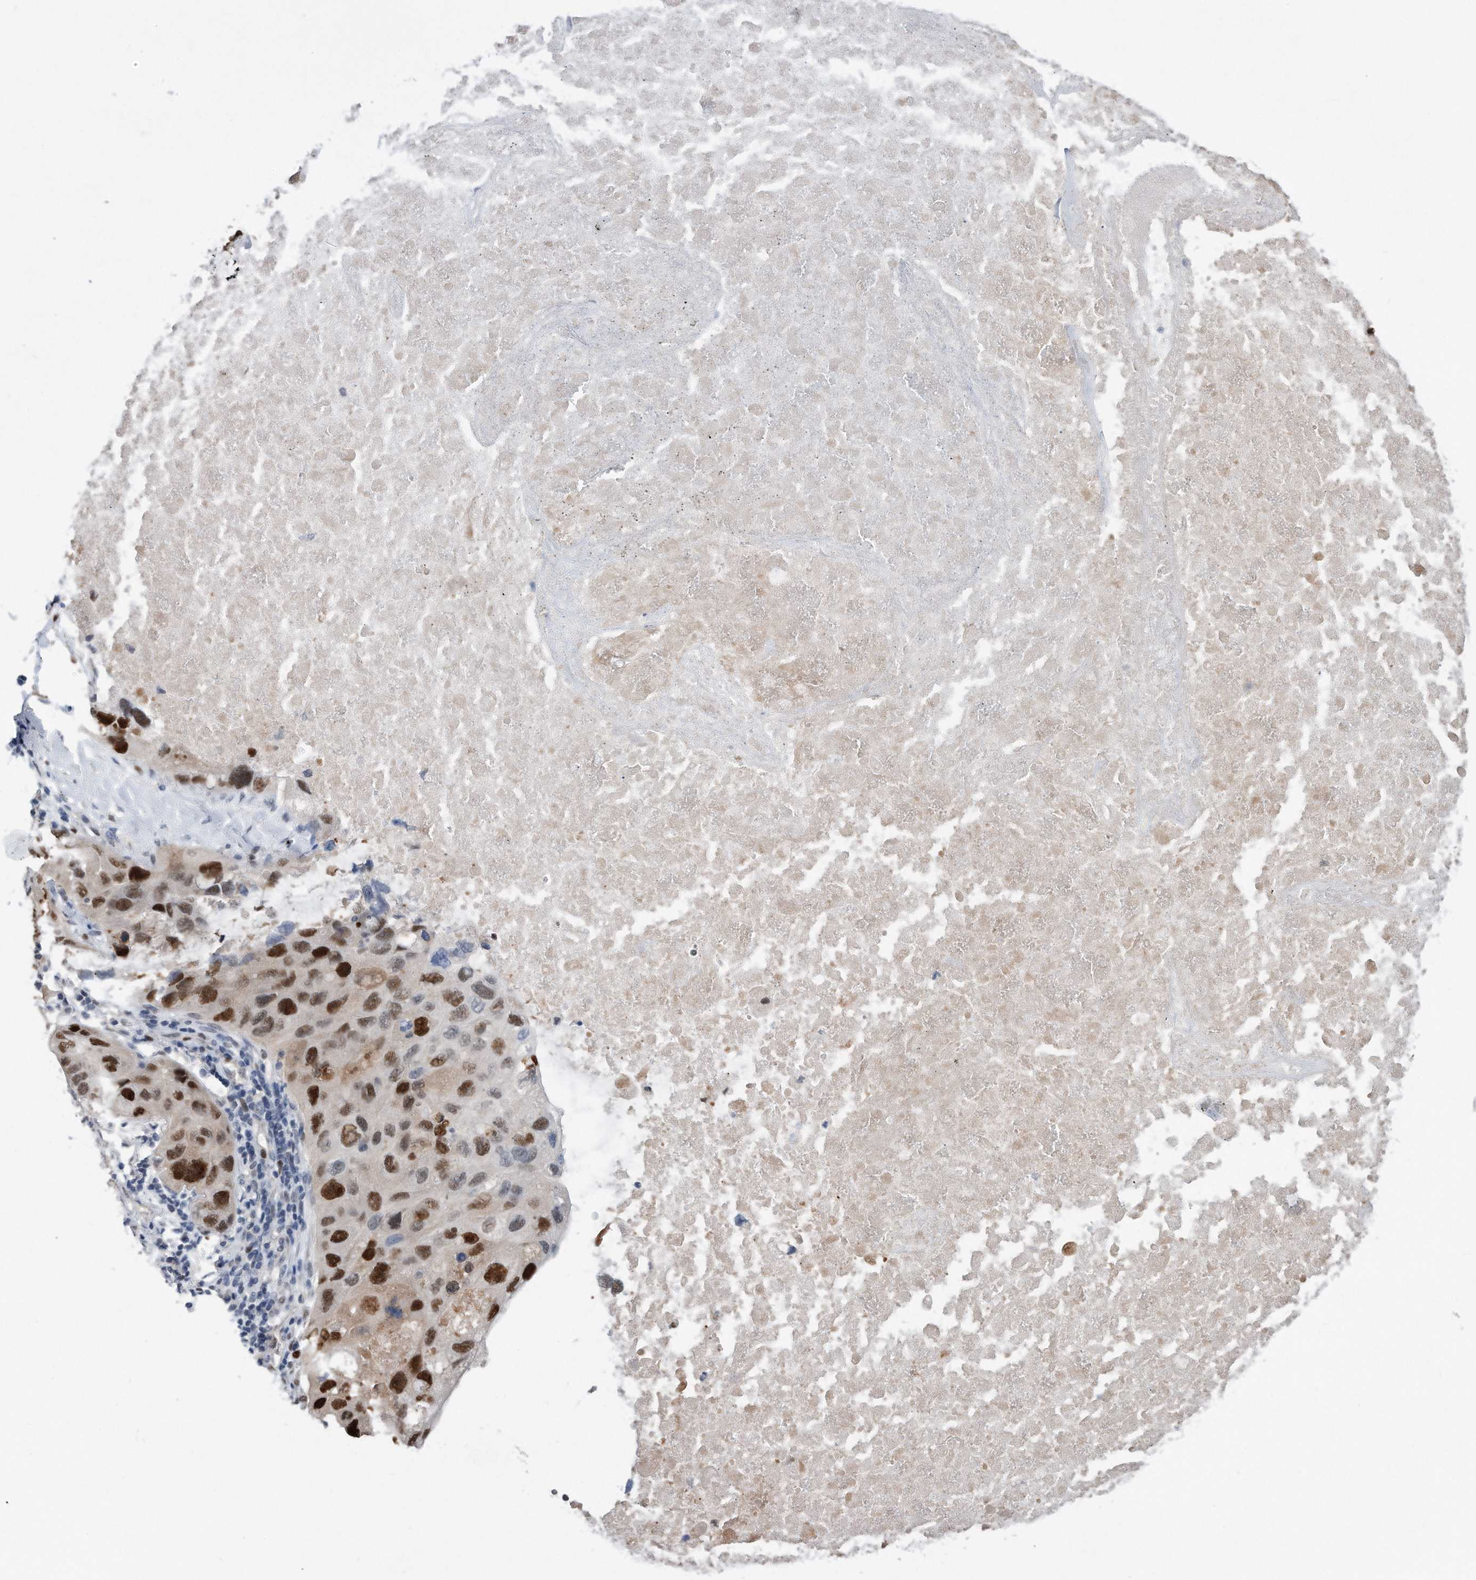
{"staining": {"intensity": "strong", "quantity": ">75%", "location": "nuclear"}, "tissue": "lung cancer", "cell_type": "Tumor cells", "image_type": "cancer", "snomed": [{"axis": "morphology", "description": "Squamous cell carcinoma, NOS"}, {"axis": "topography", "description": "Lung"}], "caption": "Immunohistochemistry staining of lung cancer (squamous cell carcinoma), which demonstrates high levels of strong nuclear positivity in approximately >75% of tumor cells indicating strong nuclear protein staining. The staining was performed using DAB (brown) for protein detection and nuclei were counterstained in hematoxylin (blue).", "gene": "PCNA", "patient": {"sex": "female", "age": 73}}